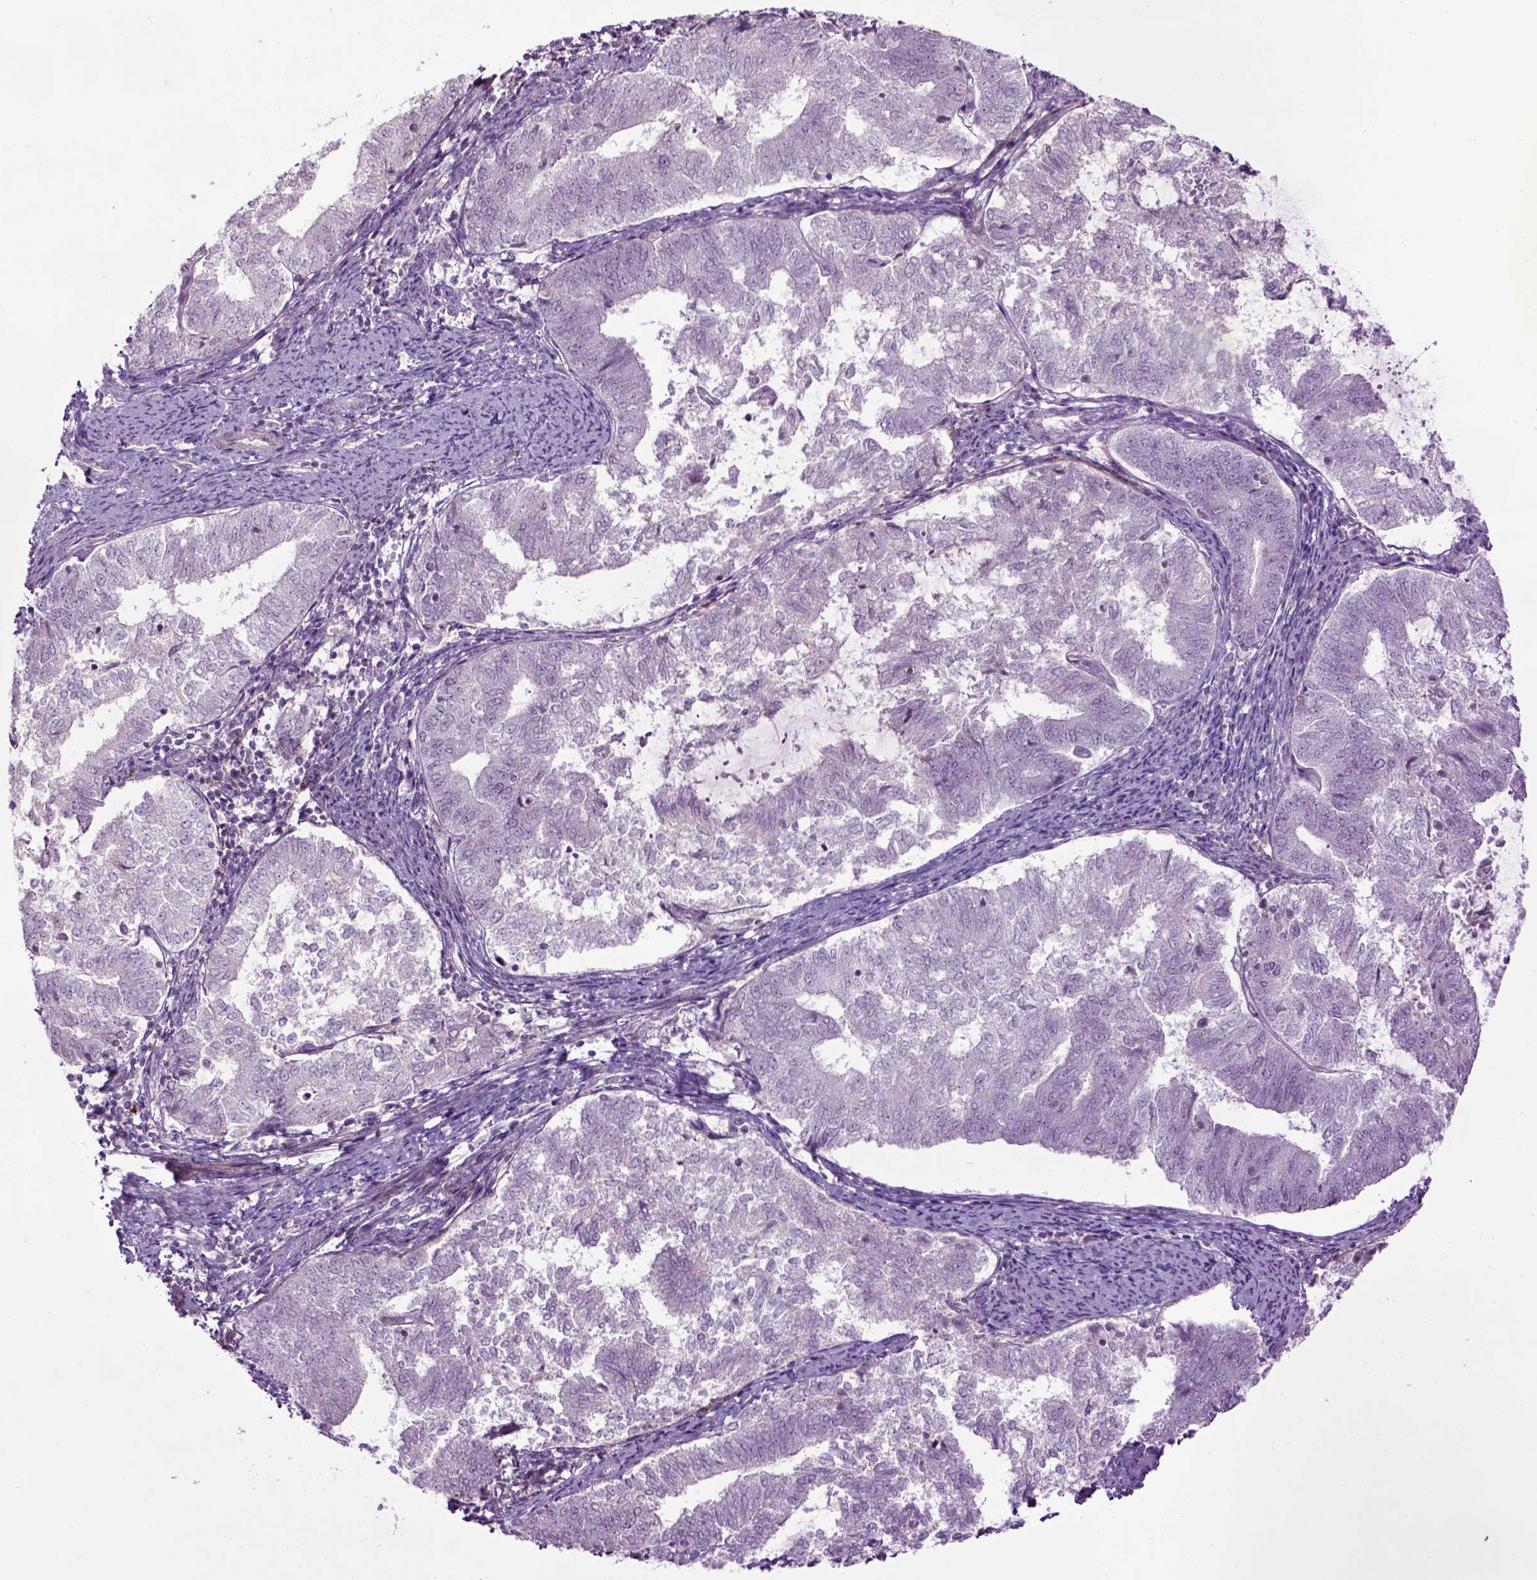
{"staining": {"intensity": "negative", "quantity": "none", "location": "none"}, "tissue": "endometrial cancer", "cell_type": "Tumor cells", "image_type": "cancer", "snomed": [{"axis": "morphology", "description": "Adenocarcinoma, NOS"}, {"axis": "topography", "description": "Endometrium"}], "caption": "A photomicrograph of human endometrial adenocarcinoma is negative for staining in tumor cells.", "gene": "EMILIN3", "patient": {"sex": "female", "age": 65}}